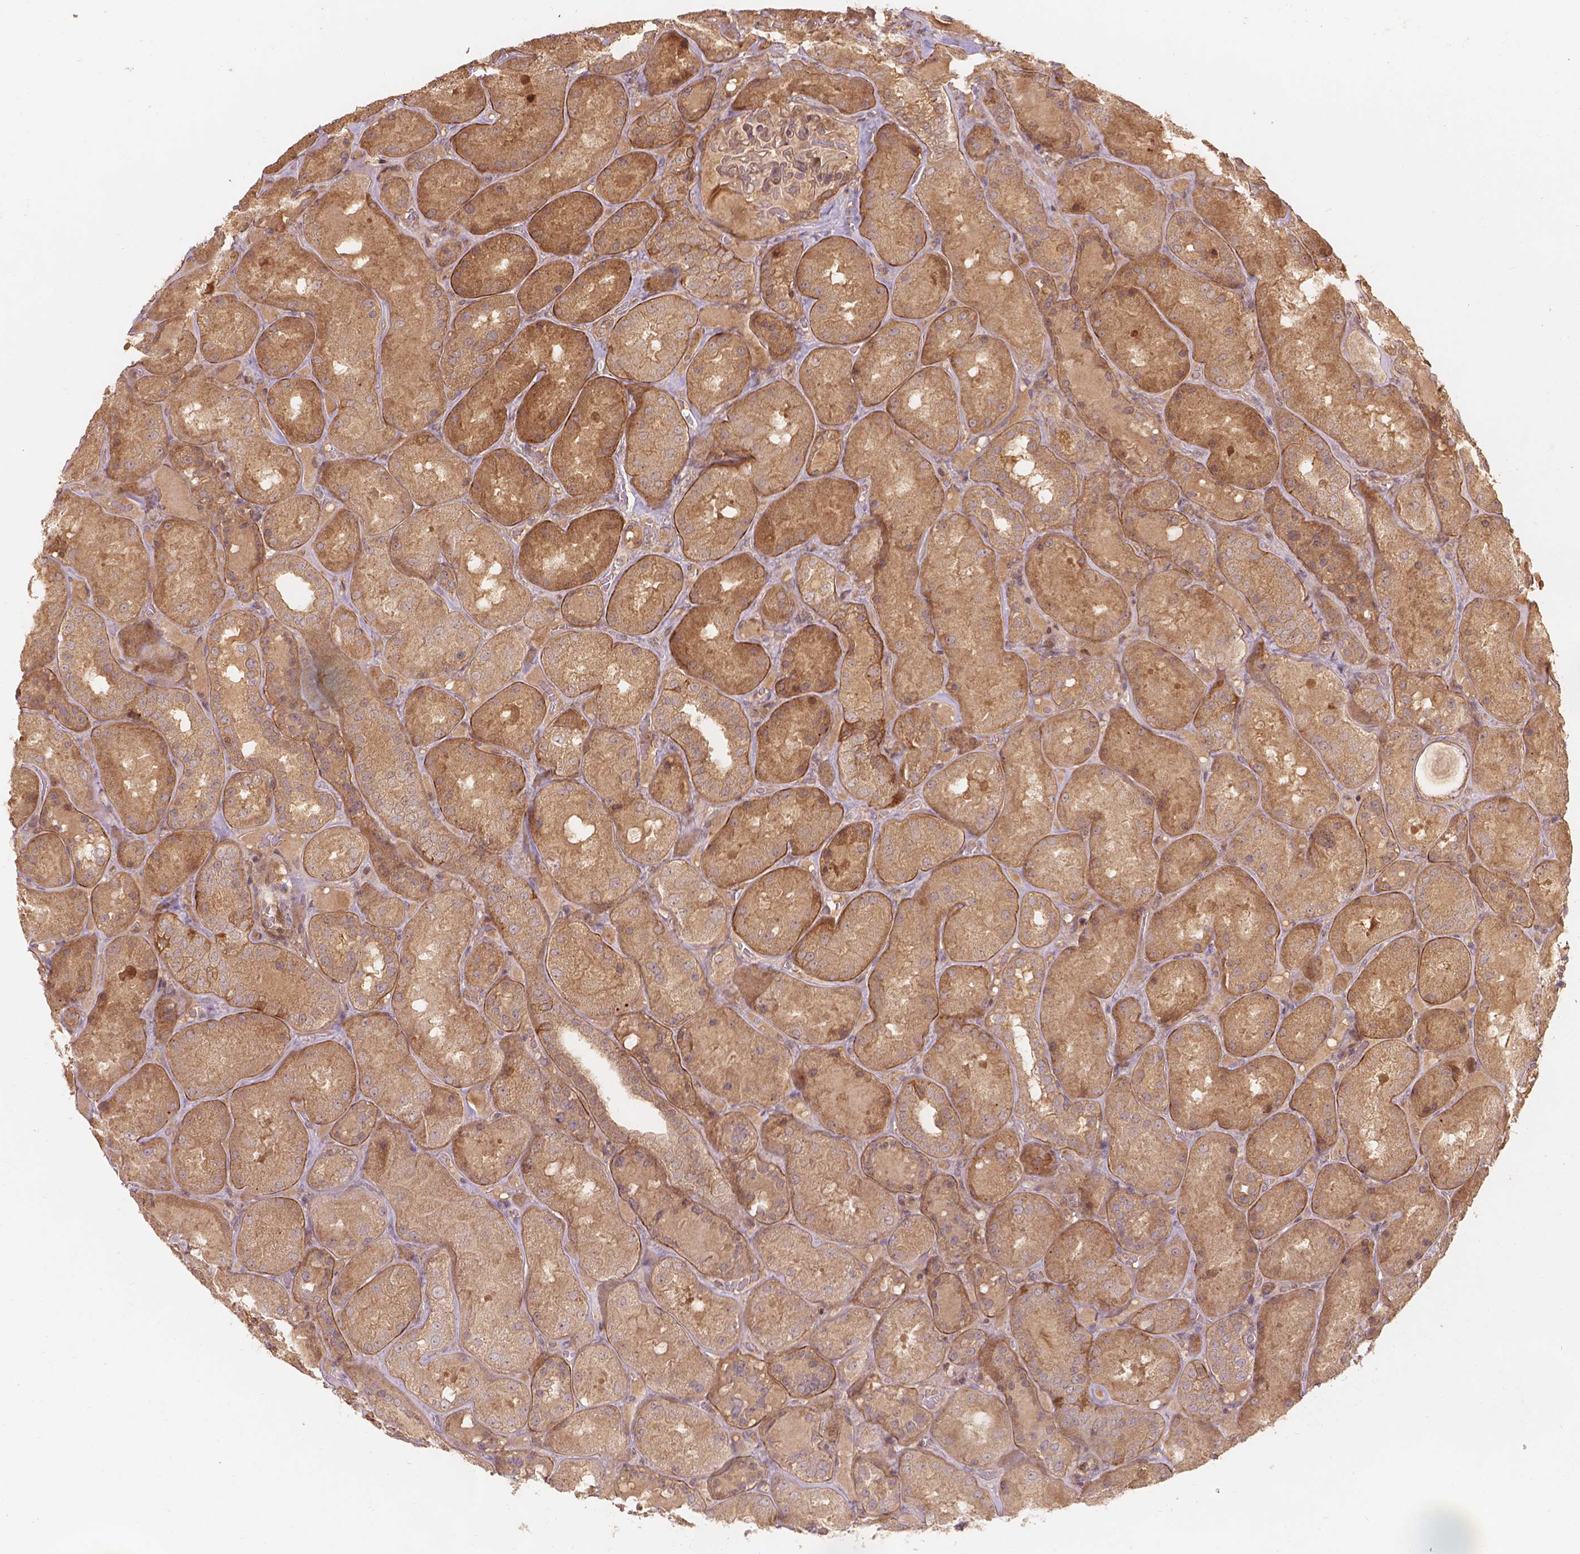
{"staining": {"intensity": "moderate", "quantity": ">75%", "location": "cytoplasmic/membranous"}, "tissue": "kidney", "cell_type": "Cells in glomeruli", "image_type": "normal", "snomed": [{"axis": "morphology", "description": "Normal tissue, NOS"}, {"axis": "topography", "description": "Kidney"}], "caption": "Immunohistochemical staining of benign human kidney demonstrates >75% levels of moderate cytoplasmic/membranous protein positivity in approximately >75% of cells in glomeruli. The staining was performed using DAB, with brown indicating positive protein expression. Nuclei are stained blue with hematoxylin.", "gene": "XPR1", "patient": {"sex": "male", "age": 73}}